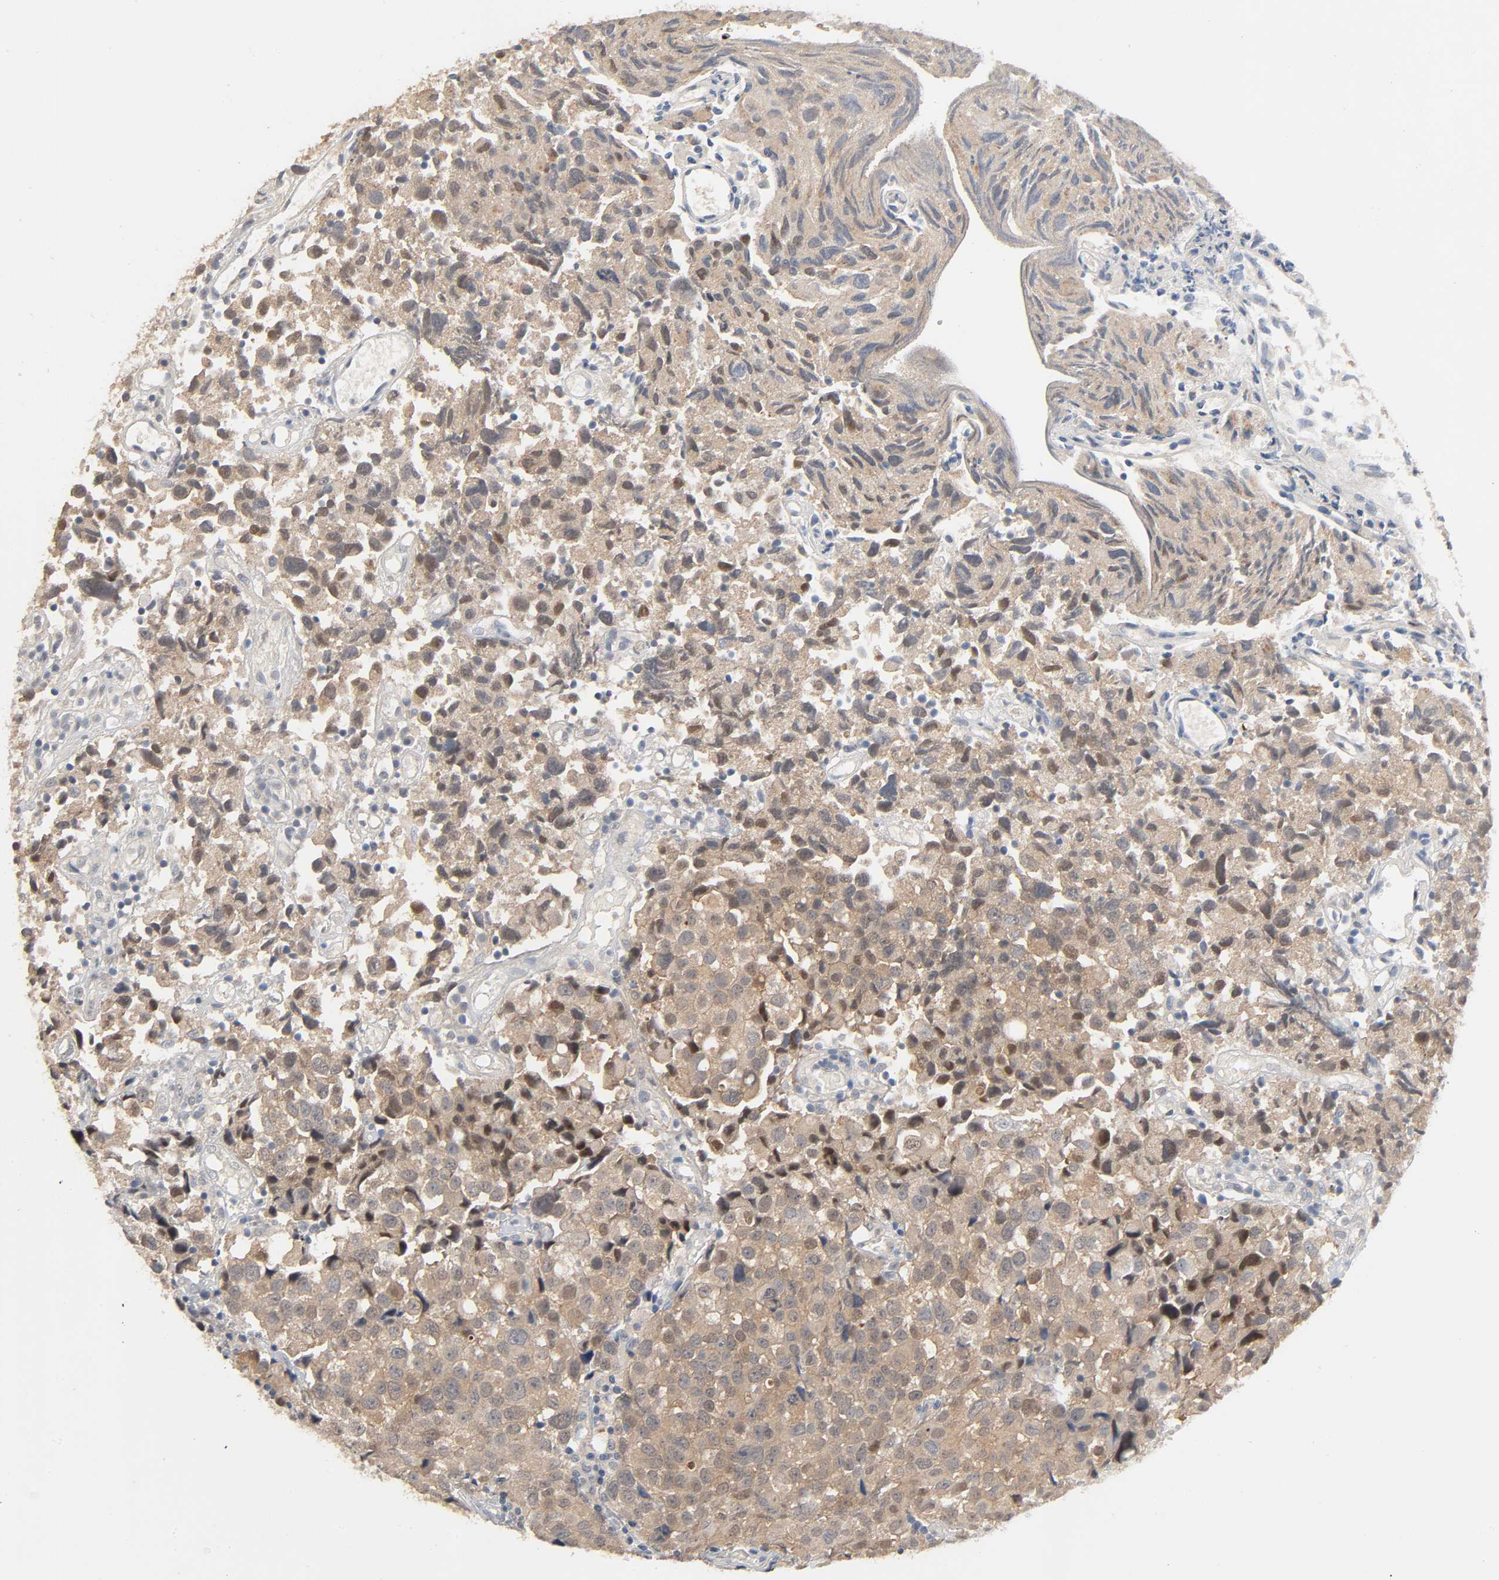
{"staining": {"intensity": "moderate", "quantity": ">75%", "location": "cytoplasmic/membranous"}, "tissue": "urothelial cancer", "cell_type": "Tumor cells", "image_type": "cancer", "snomed": [{"axis": "morphology", "description": "Urothelial carcinoma, High grade"}, {"axis": "topography", "description": "Urinary bladder"}], "caption": "A medium amount of moderate cytoplasmic/membranous staining is identified in approximately >75% of tumor cells in urothelial carcinoma (high-grade) tissue. (Brightfield microscopy of DAB IHC at high magnification).", "gene": "MAGEA8", "patient": {"sex": "female", "age": 75}}